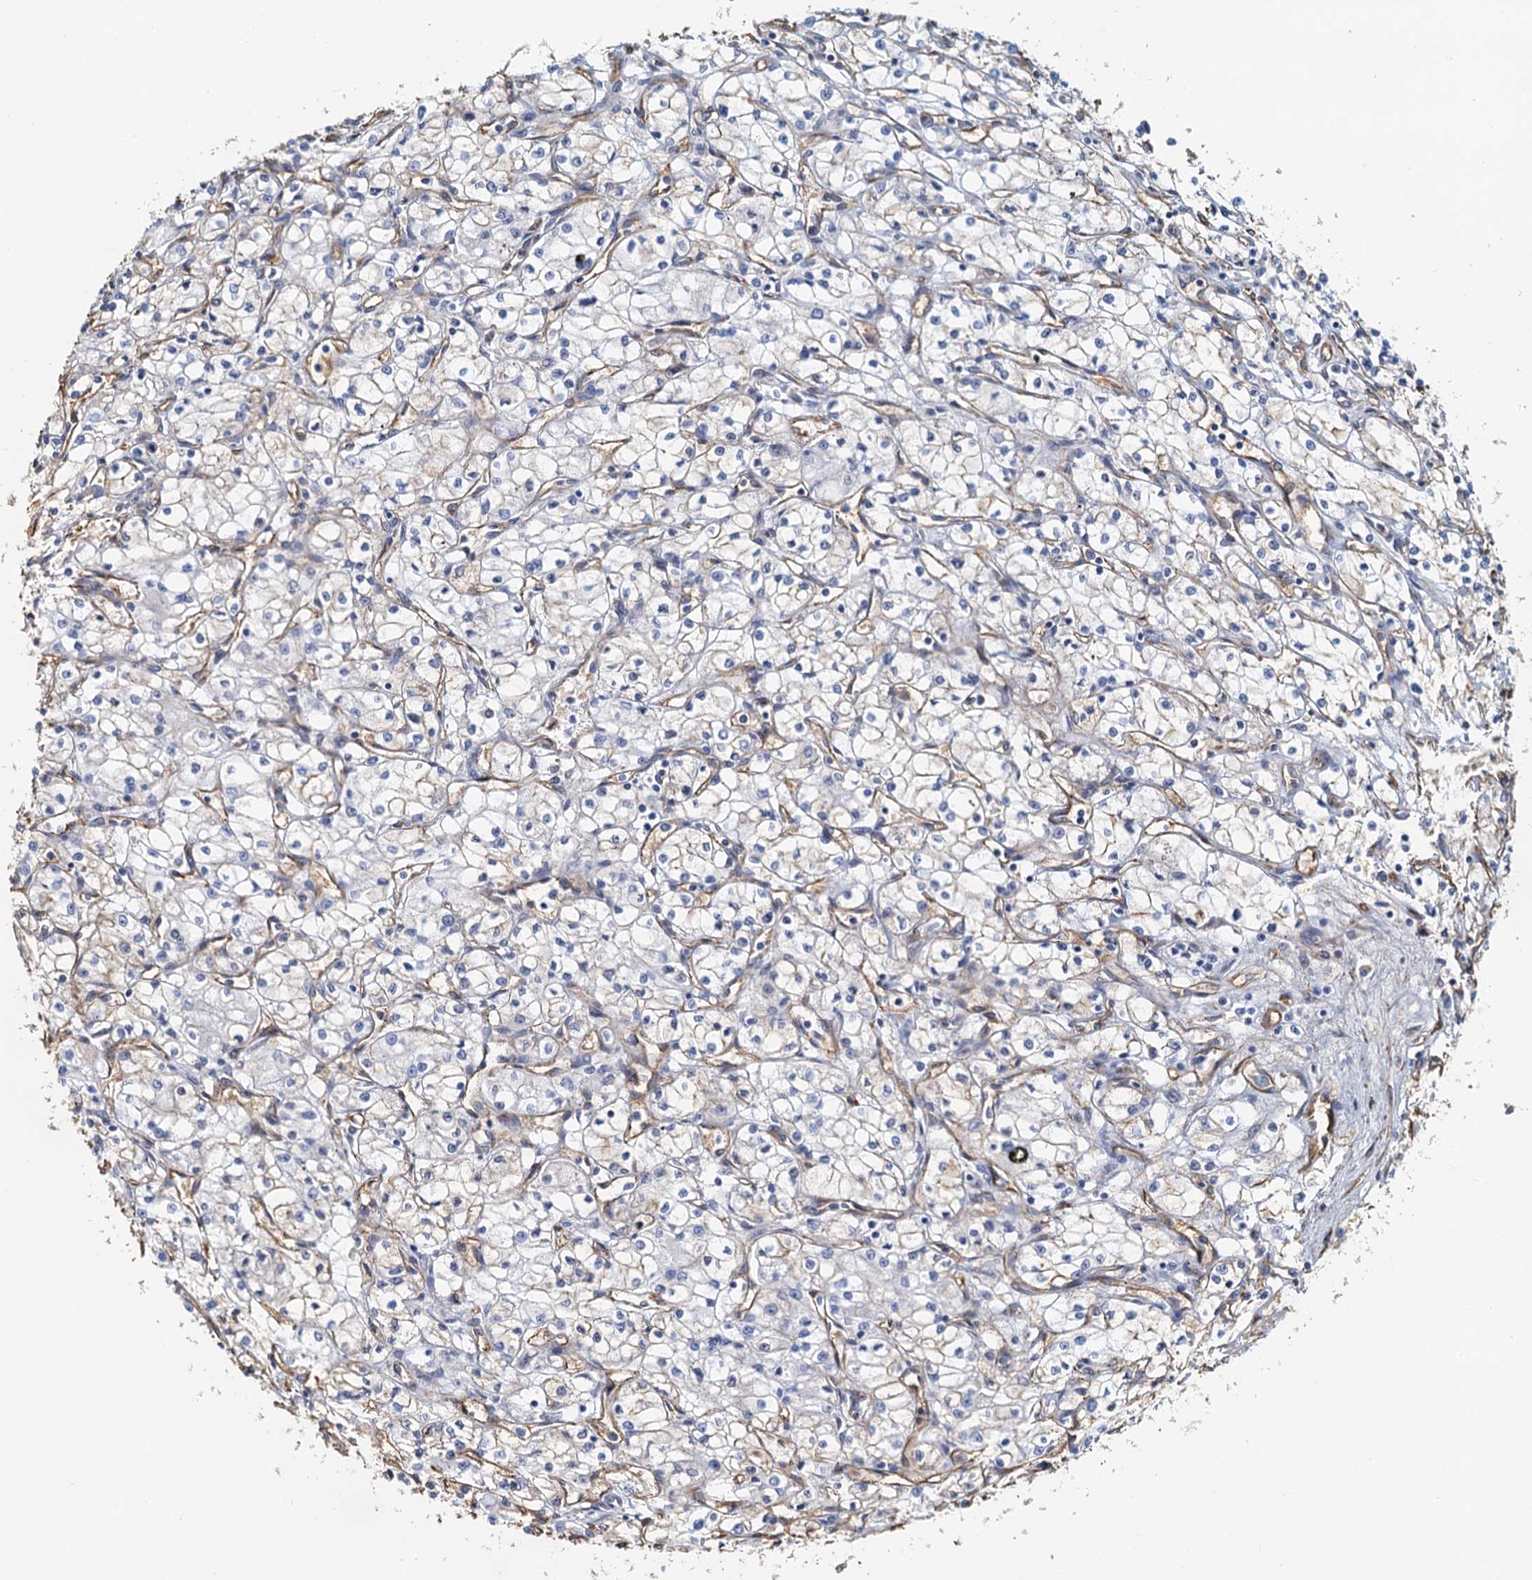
{"staining": {"intensity": "negative", "quantity": "none", "location": "none"}, "tissue": "renal cancer", "cell_type": "Tumor cells", "image_type": "cancer", "snomed": [{"axis": "morphology", "description": "Adenocarcinoma, NOS"}, {"axis": "topography", "description": "Kidney"}], "caption": "High power microscopy photomicrograph of an IHC micrograph of renal cancer (adenocarcinoma), revealing no significant staining in tumor cells.", "gene": "DGKG", "patient": {"sex": "male", "age": 59}}